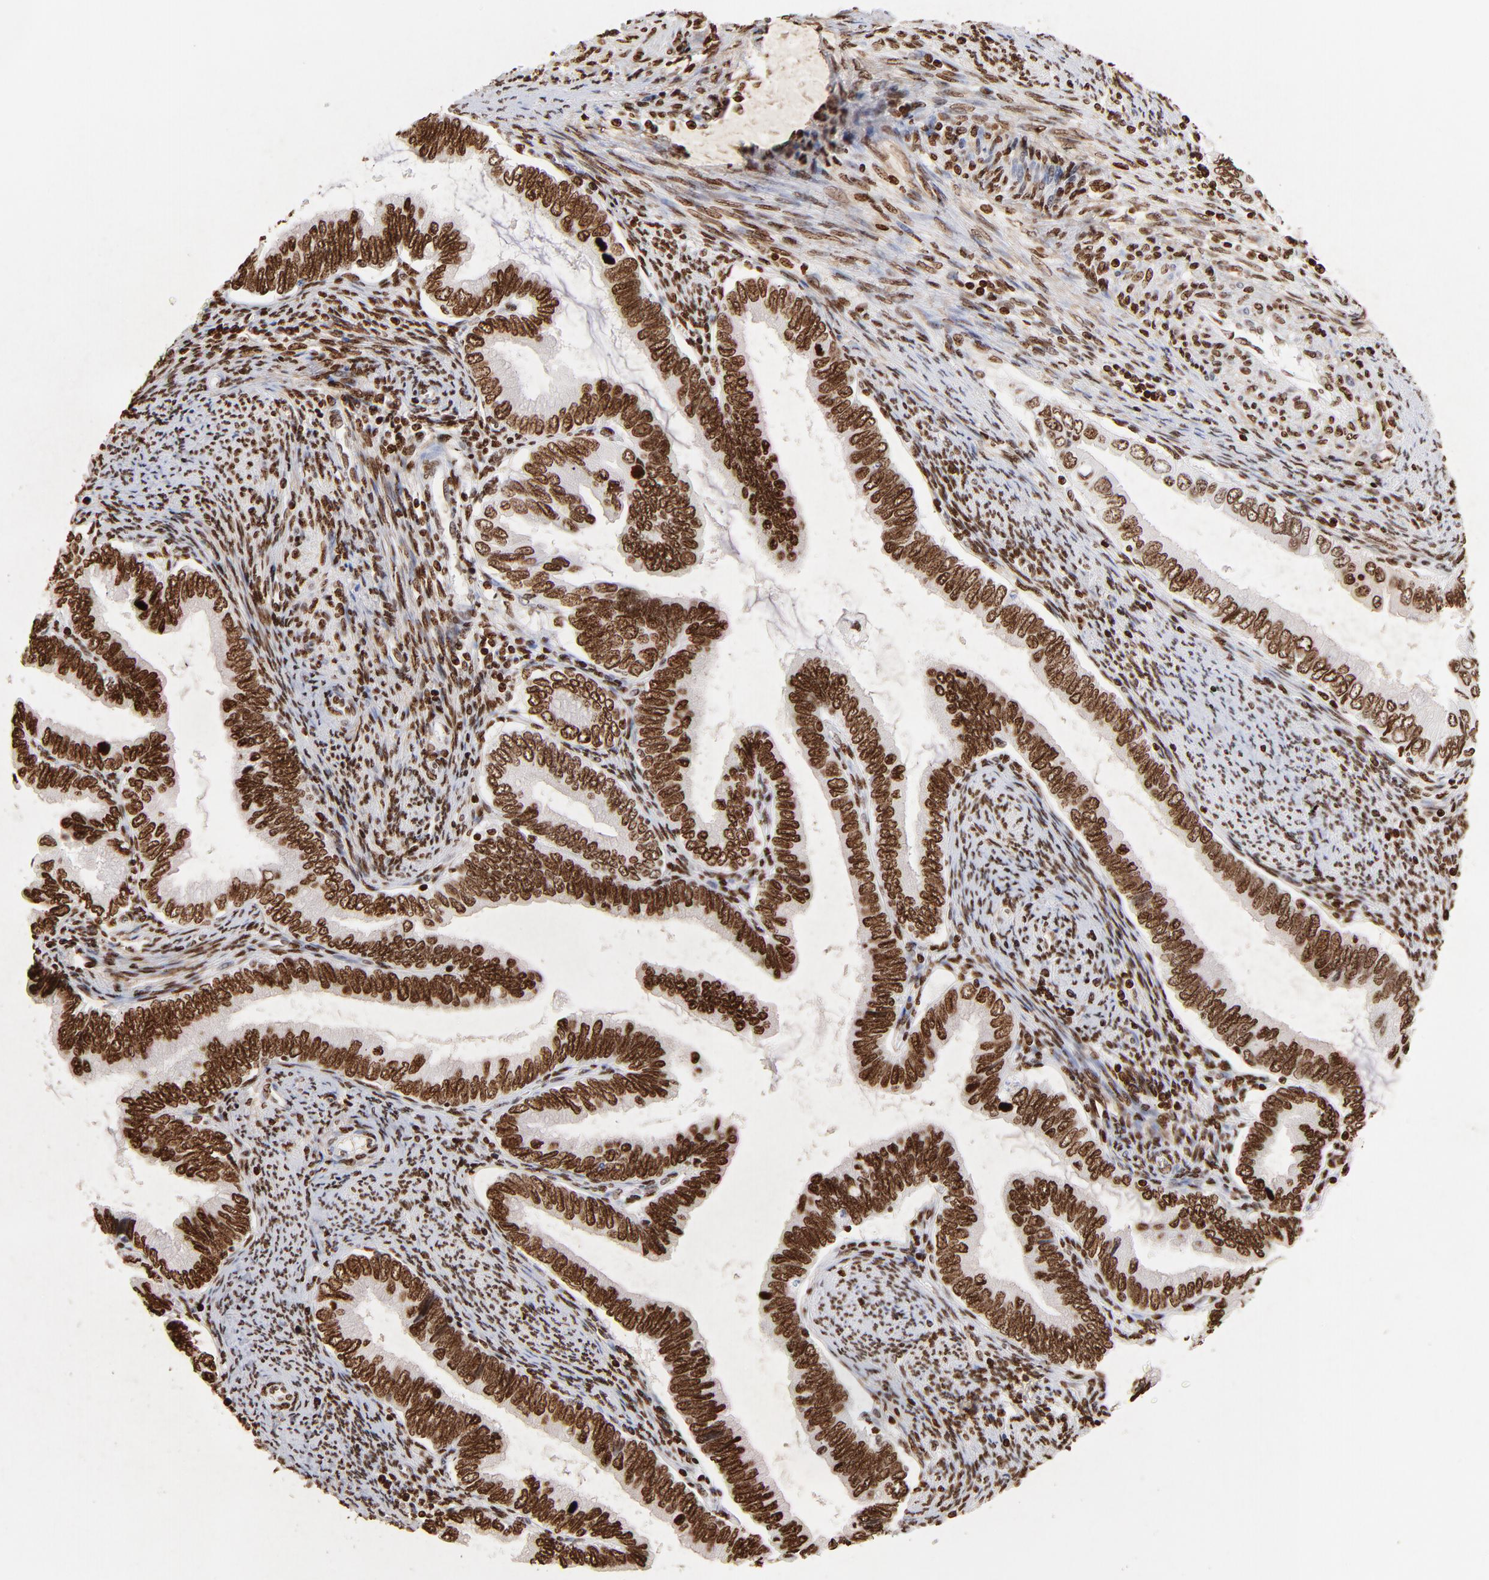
{"staining": {"intensity": "strong", "quantity": ">75%", "location": "nuclear"}, "tissue": "cervical cancer", "cell_type": "Tumor cells", "image_type": "cancer", "snomed": [{"axis": "morphology", "description": "Adenocarcinoma, NOS"}, {"axis": "topography", "description": "Cervix"}], "caption": "Immunohistochemical staining of human cervical cancer (adenocarcinoma) shows high levels of strong nuclear protein staining in approximately >75% of tumor cells.", "gene": "FBH1", "patient": {"sex": "female", "age": 49}}